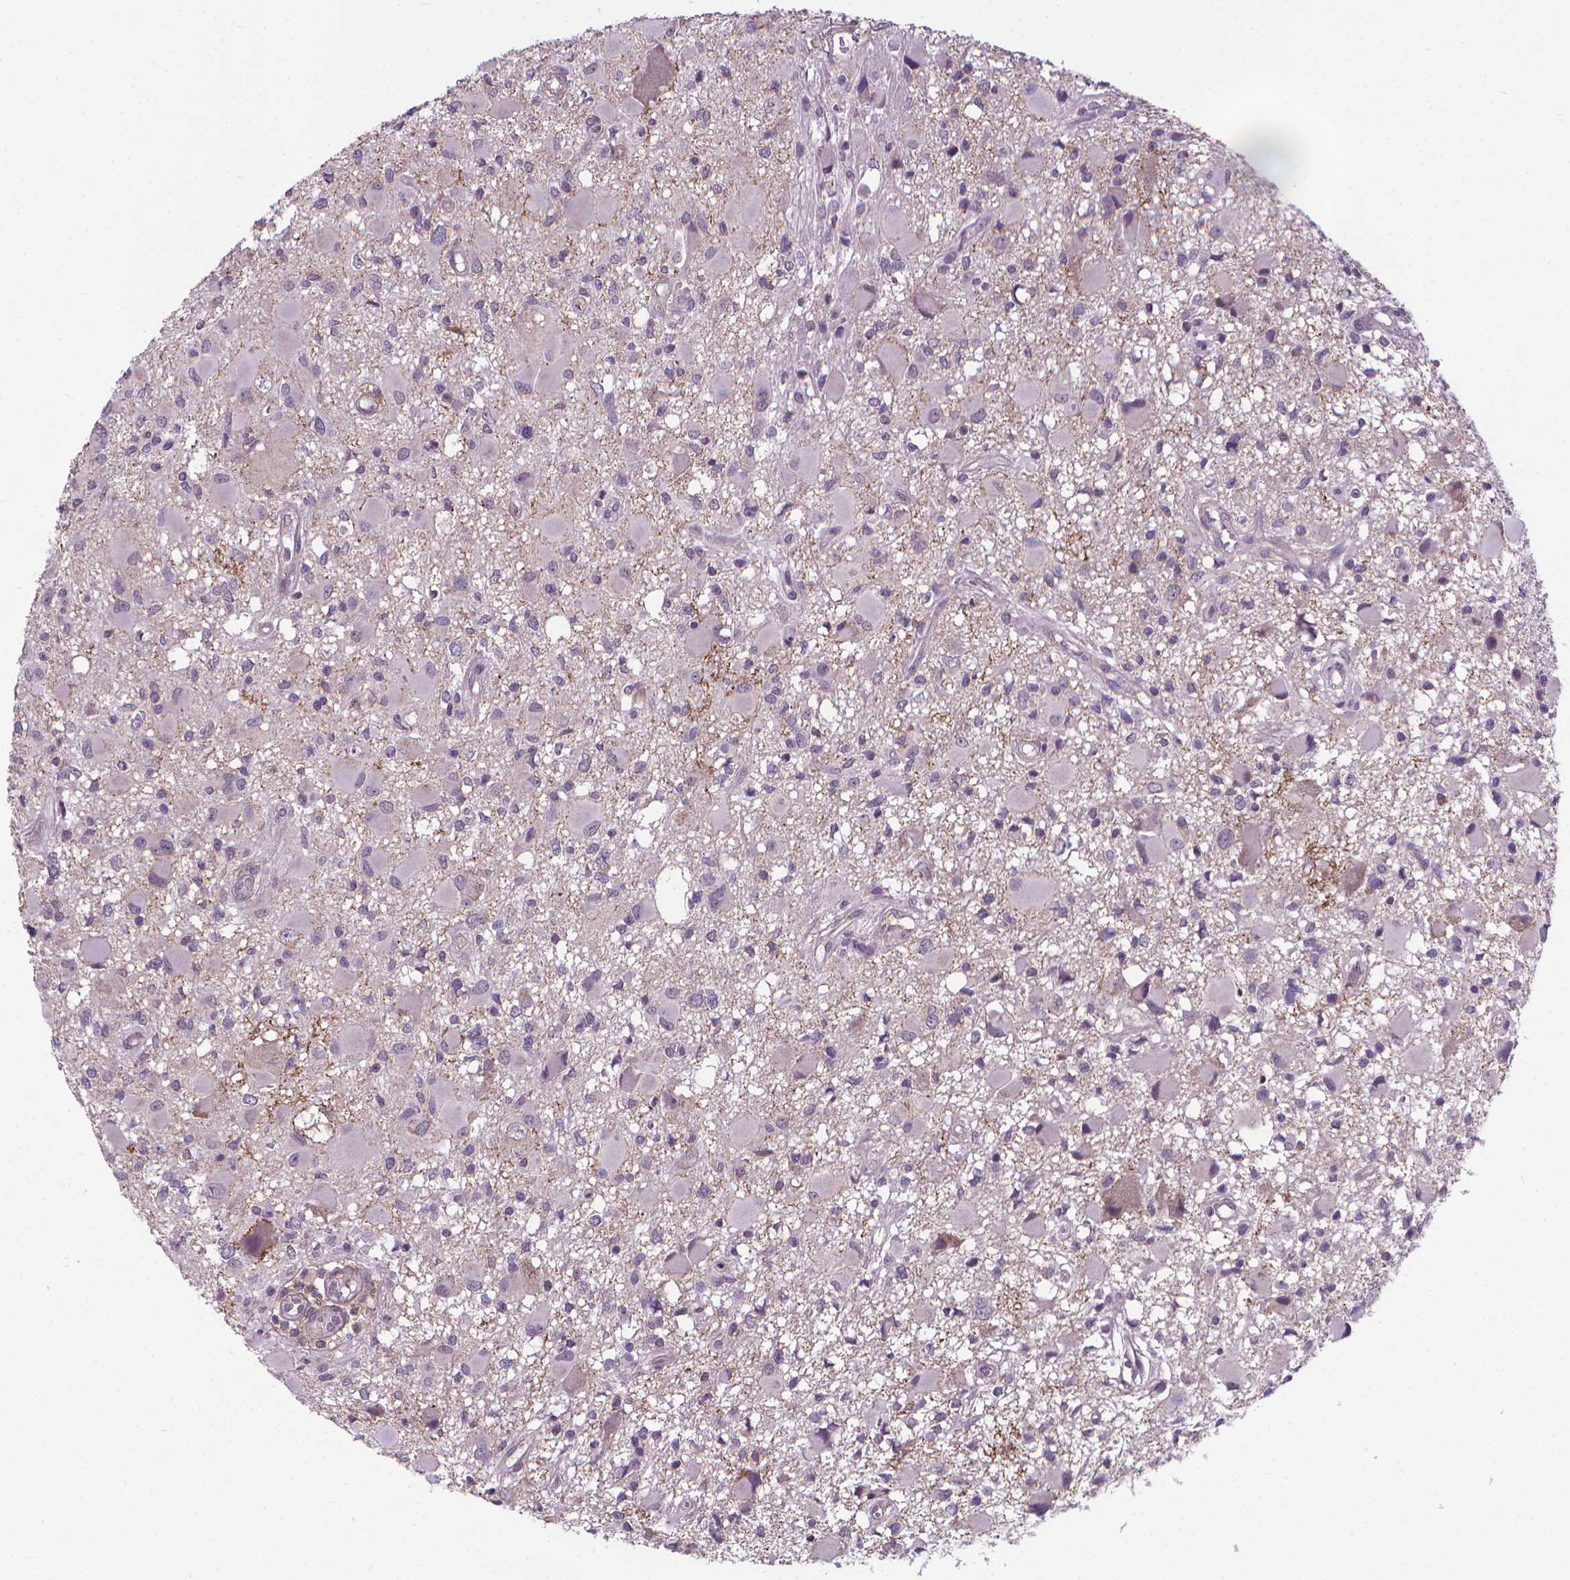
{"staining": {"intensity": "negative", "quantity": "none", "location": "none"}, "tissue": "glioma", "cell_type": "Tumor cells", "image_type": "cancer", "snomed": [{"axis": "morphology", "description": "Glioma, malignant, High grade"}, {"axis": "topography", "description": "Brain"}], "caption": "Malignant glioma (high-grade) stained for a protein using immunohistochemistry (IHC) shows no staining tumor cells.", "gene": "GPR63", "patient": {"sex": "male", "age": 54}}